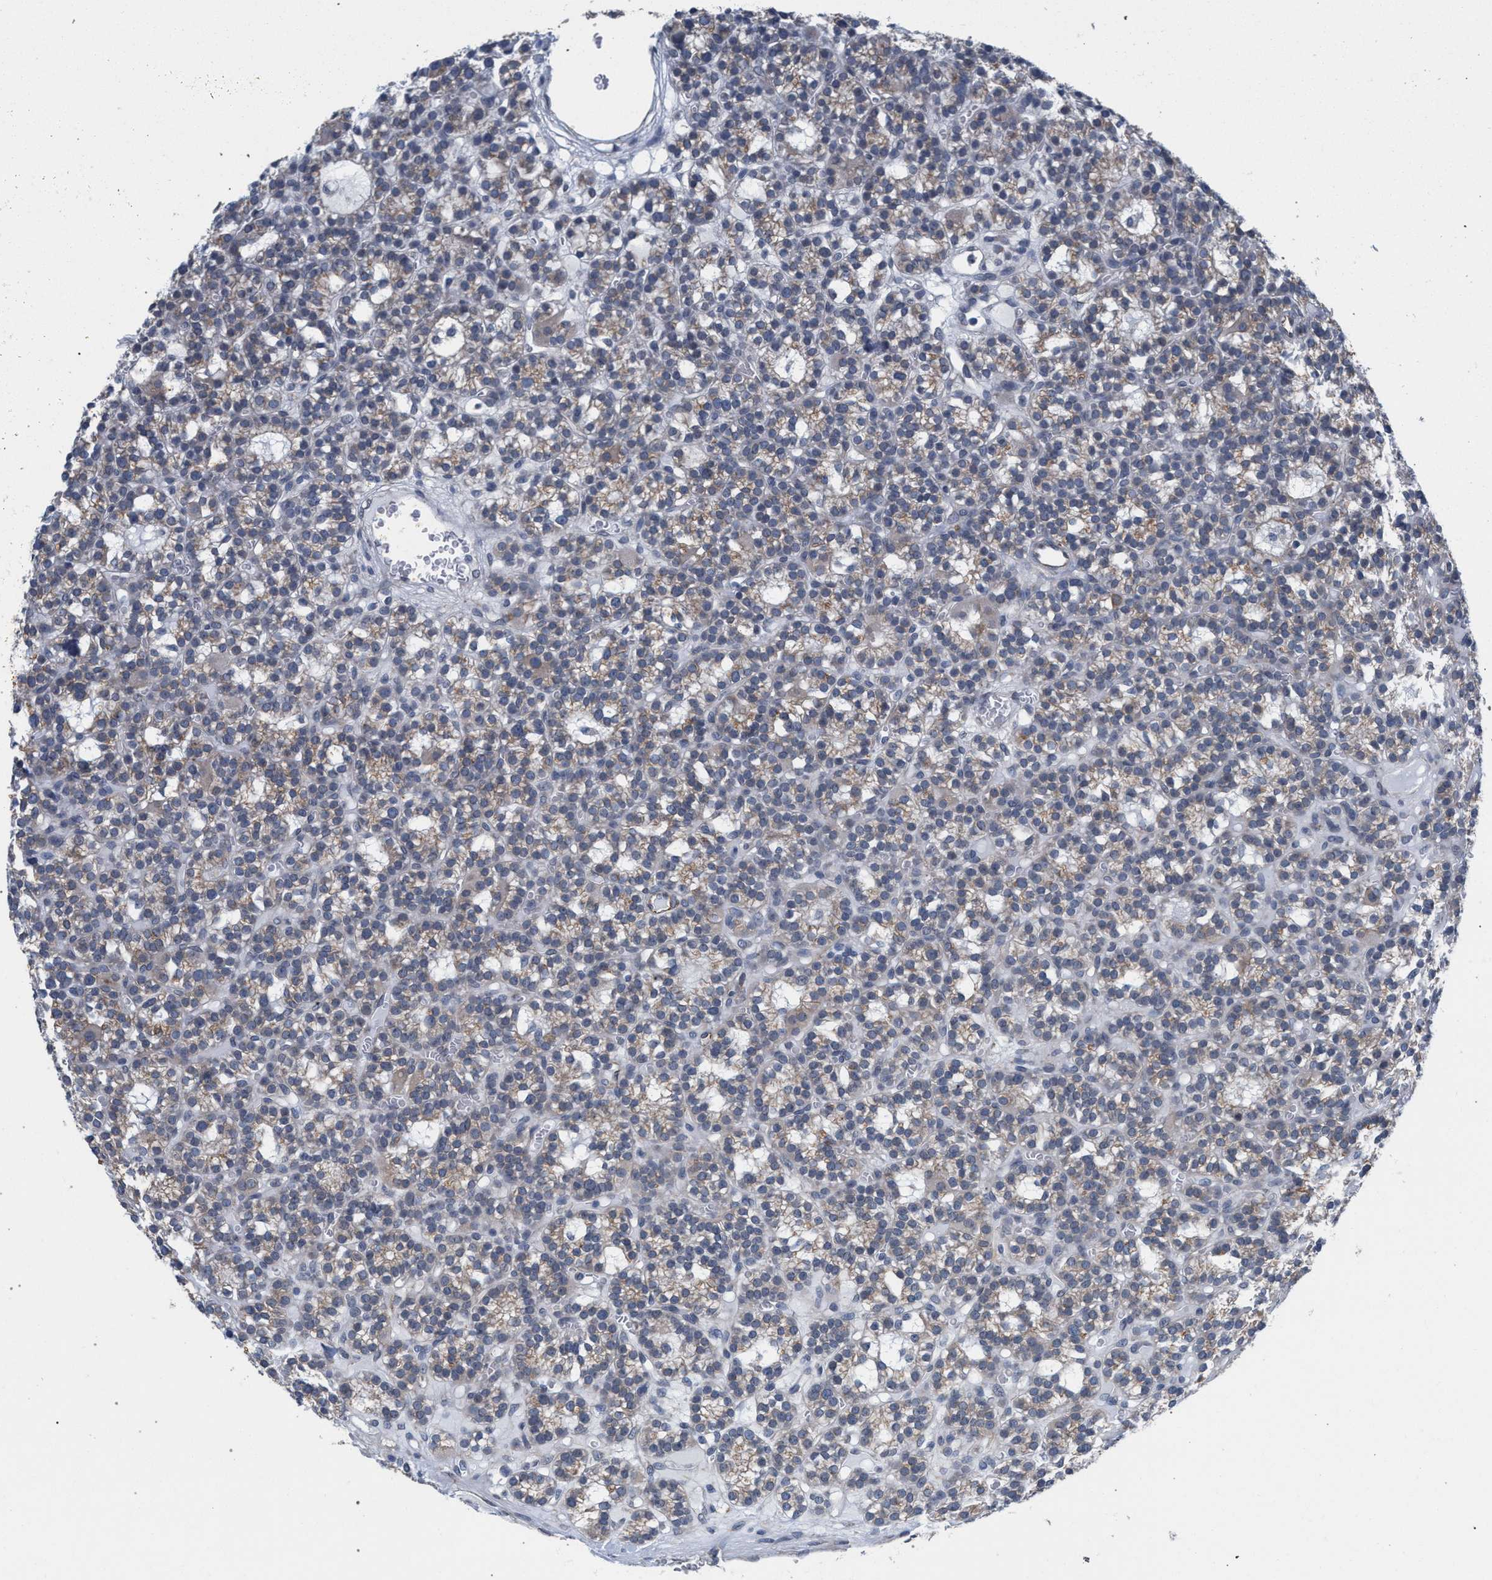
{"staining": {"intensity": "weak", "quantity": "25%-75%", "location": "cytoplasmic/membranous"}, "tissue": "parathyroid gland", "cell_type": "Glandular cells", "image_type": "normal", "snomed": [{"axis": "morphology", "description": "Normal tissue, NOS"}, {"axis": "morphology", "description": "Adenoma, NOS"}, {"axis": "topography", "description": "Parathyroid gland"}], "caption": "DAB (3,3'-diaminobenzidine) immunohistochemical staining of normal parathyroid gland exhibits weak cytoplasmic/membranous protein staining in about 25%-75% of glandular cells. (IHC, brightfield microscopy, high magnification).", "gene": "ARPC5L", "patient": {"sex": "female", "age": 58}}